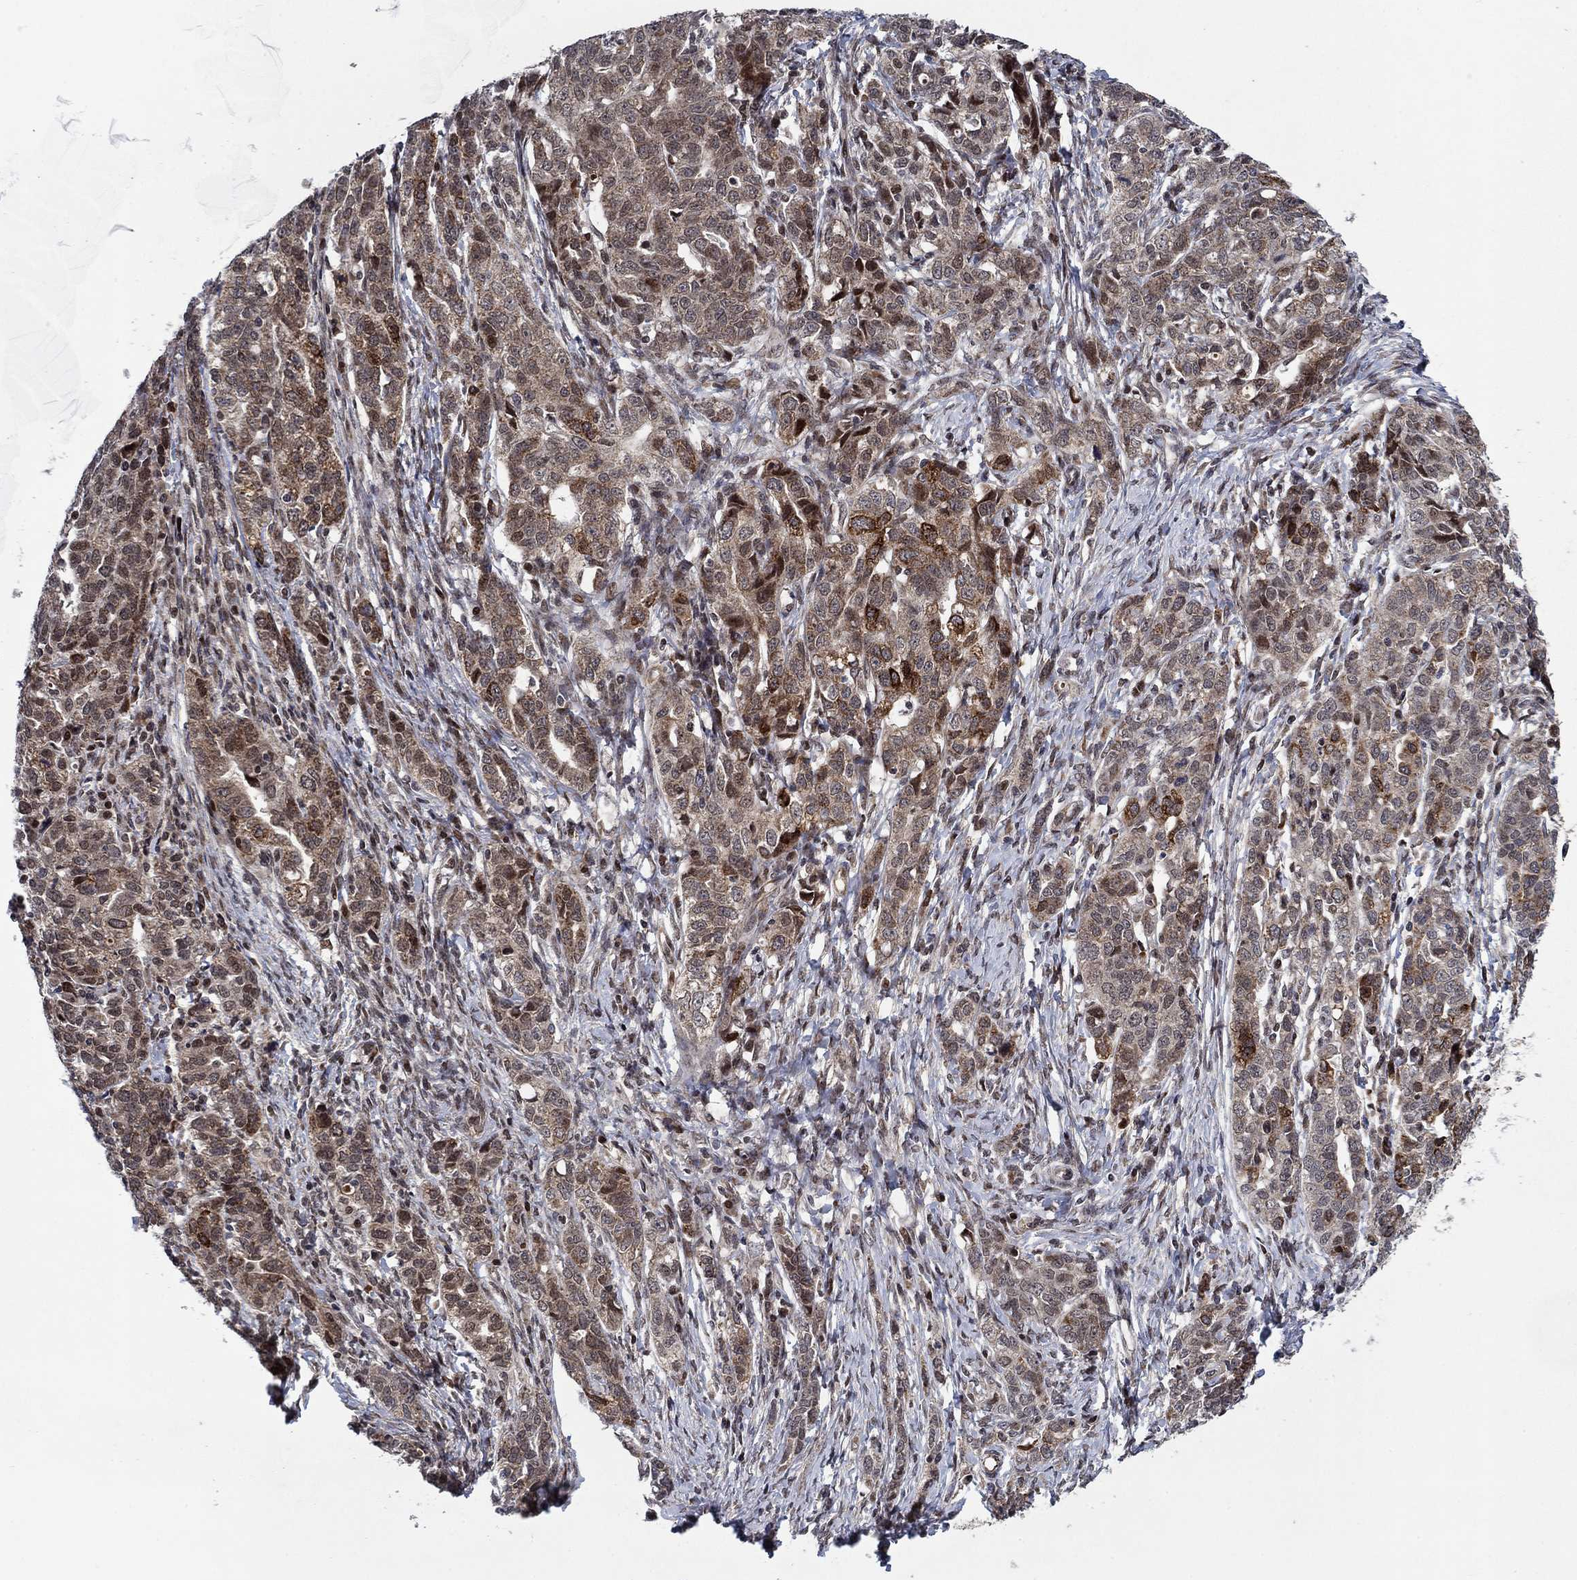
{"staining": {"intensity": "strong", "quantity": "<25%", "location": "cytoplasmic/membranous,nuclear"}, "tissue": "ovarian cancer", "cell_type": "Tumor cells", "image_type": "cancer", "snomed": [{"axis": "morphology", "description": "Cystadenocarcinoma, serous, NOS"}, {"axis": "topography", "description": "Ovary"}], "caption": "Human ovarian cancer (serous cystadenocarcinoma) stained with a brown dye demonstrates strong cytoplasmic/membranous and nuclear positive expression in about <25% of tumor cells.", "gene": "PRICKLE4", "patient": {"sex": "female", "age": 71}}